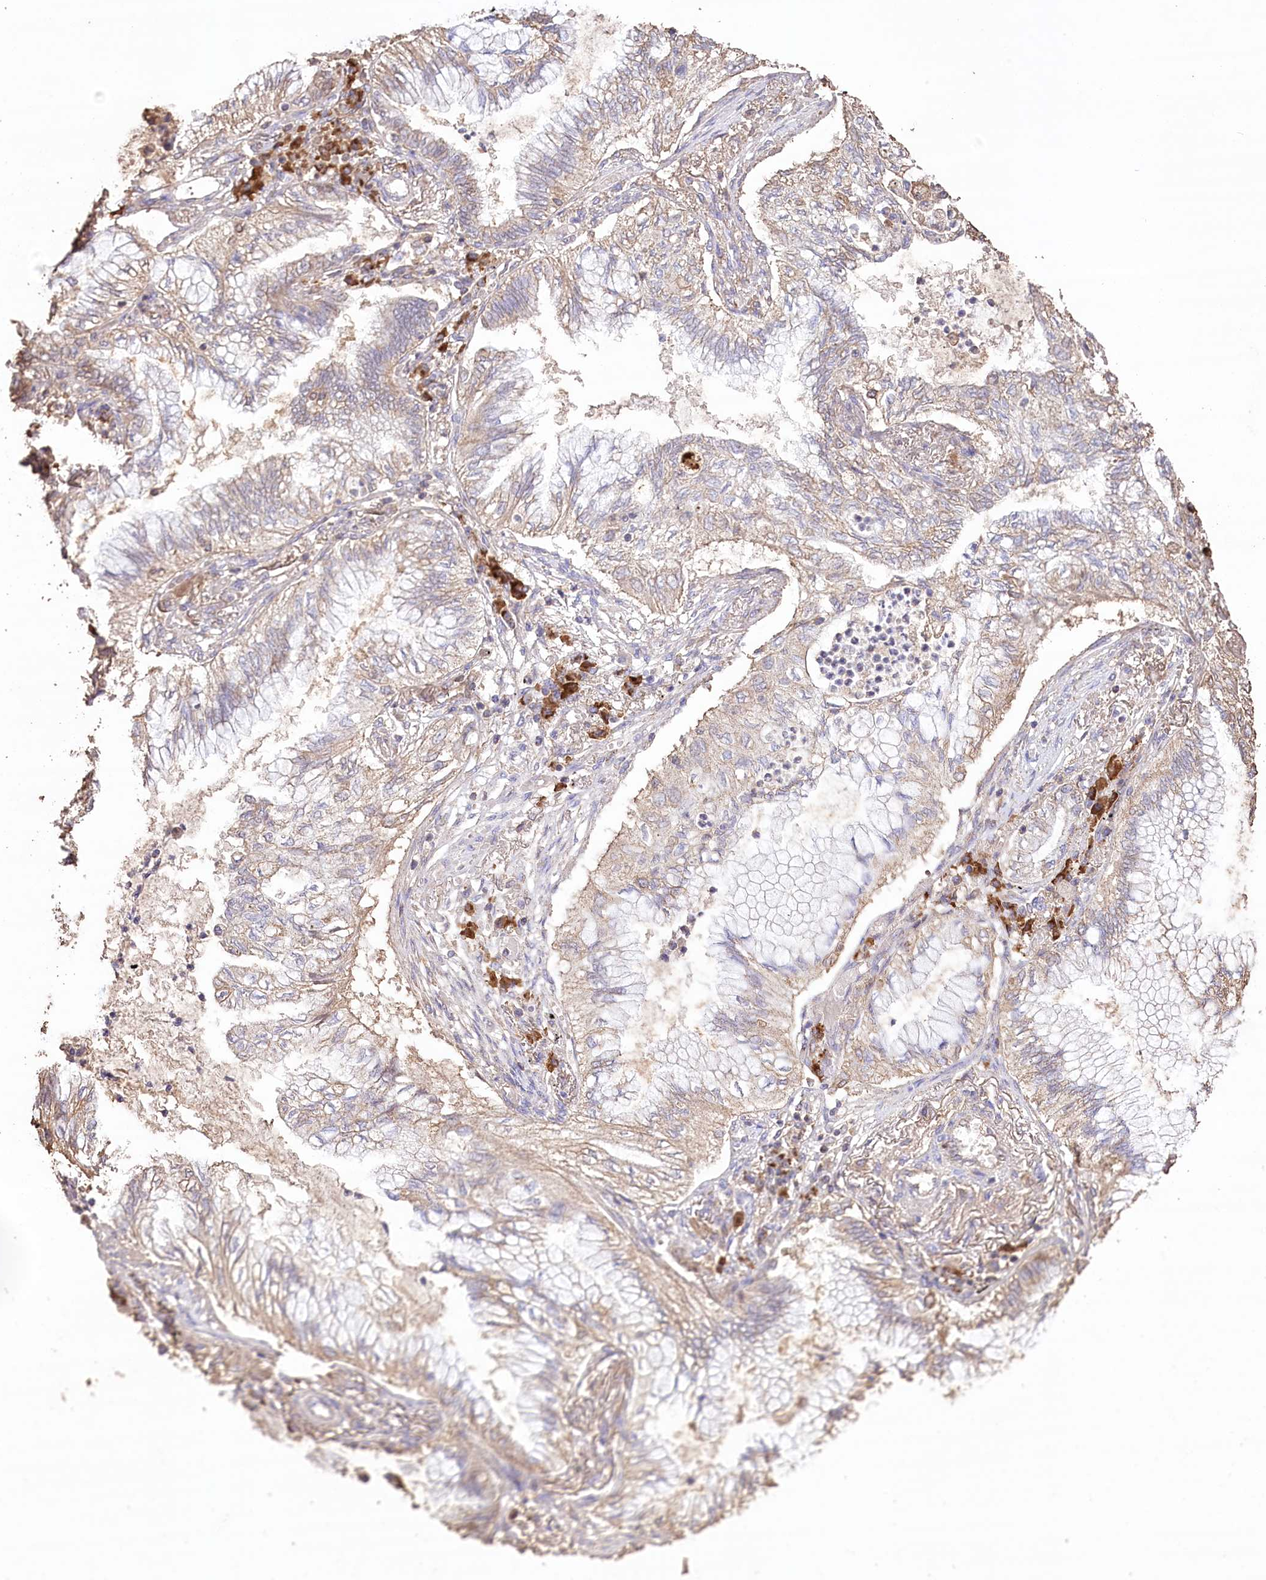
{"staining": {"intensity": "weak", "quantity": "<25%", "location": "cytoplasmic/membranous"}, "tissue": "lung cancer", "cell_type": "Tumor cells", "image_type": "cancer", "snomed": [{"axis": "morphology", "description": "Adenocarcinoma, NOS"}, {"axis": "topography", "description": "Lung"}], "caption": "This is a photomicrograph of IHC staining of lung cancer, which shows no expression in tumor cells.", "gene": "IREB2", "patient": {"sex": "female", "age": 70}}